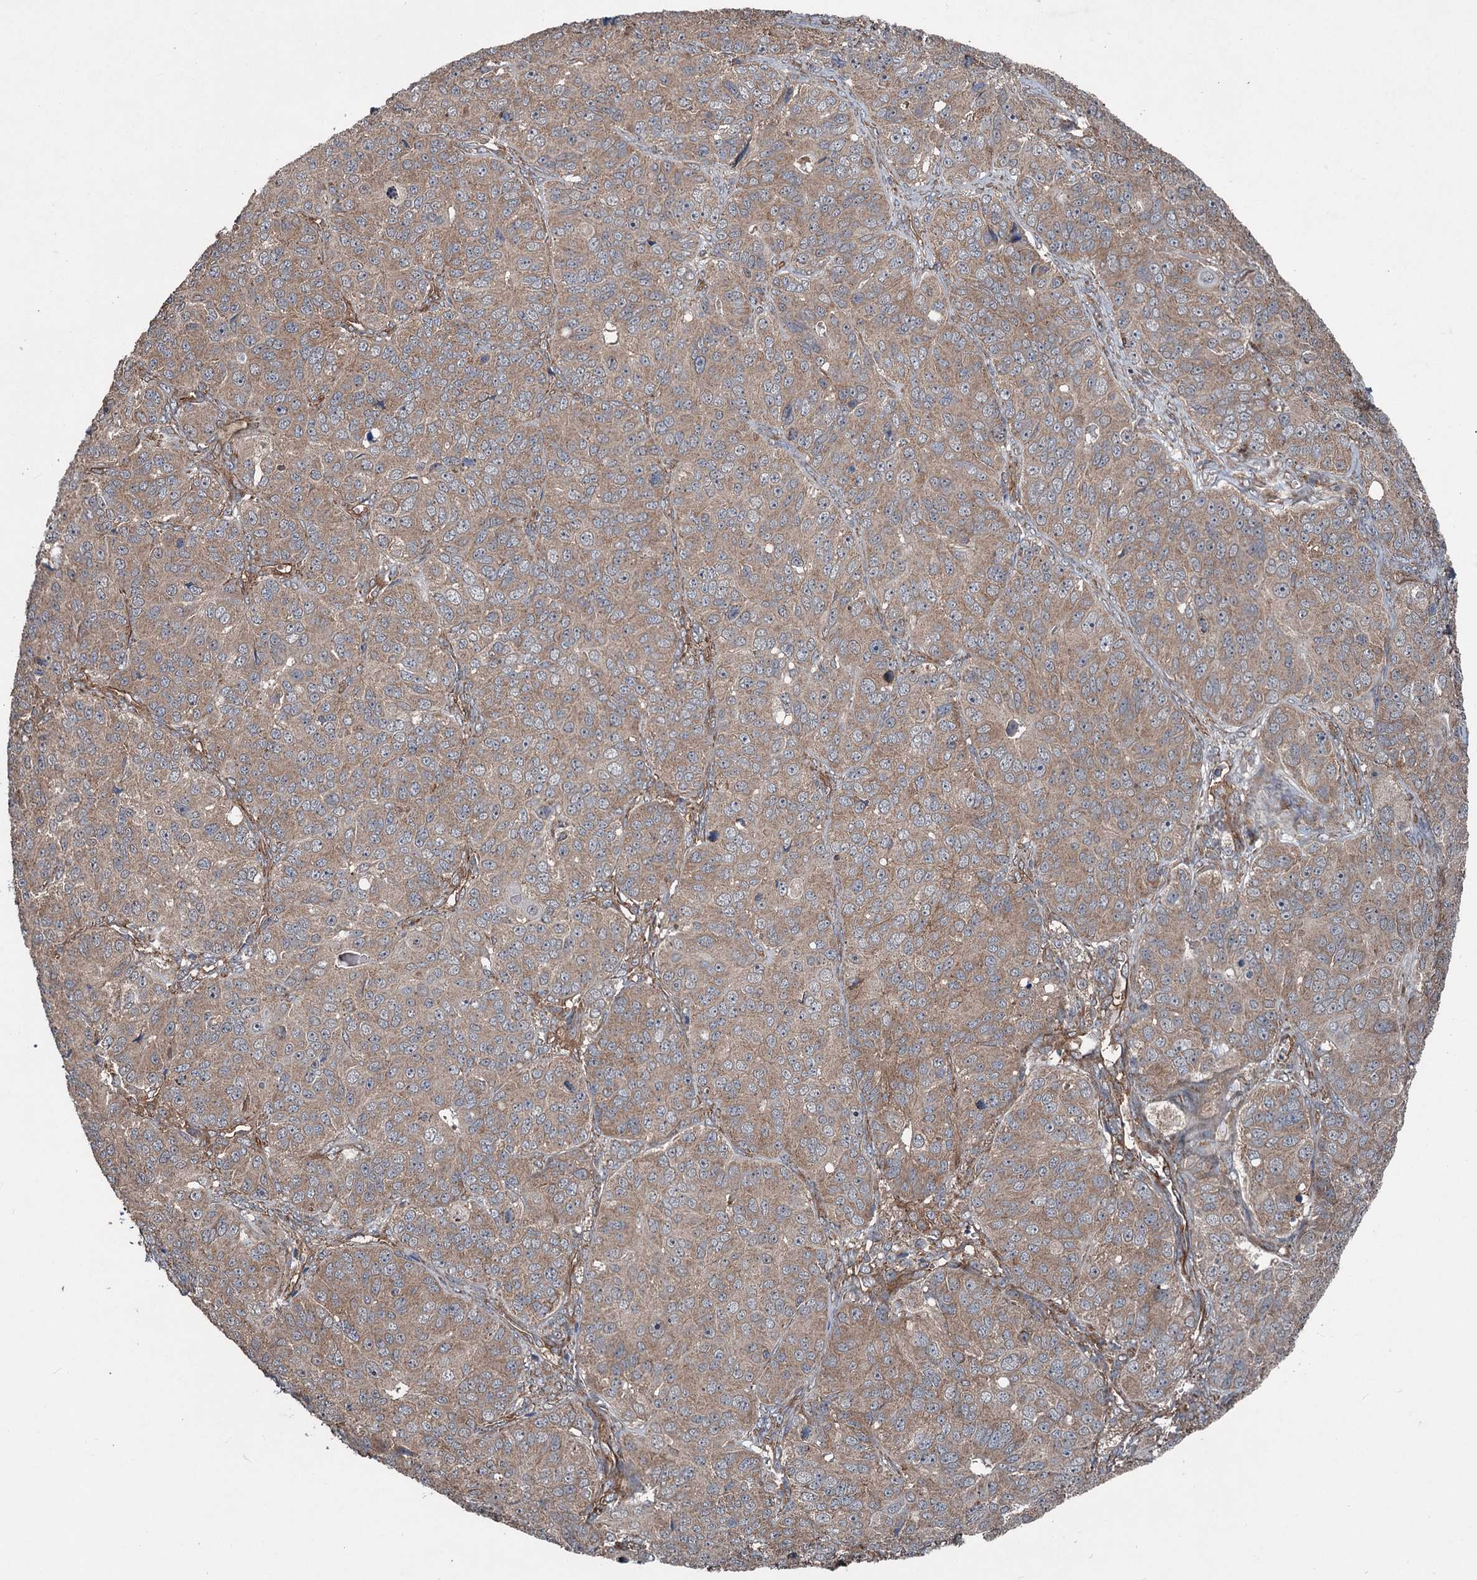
{"staining": {"intensity": "weak", "quantity": ">75%", "location": "cytoplasmic/membranous"}, "tissue": "ovarian cancer", "cell_type": "Tumor cells", "image_type": "cancer", "snomed": [{"axis": "morphology", "description": "Carcinoma, endometroid"}, {"axis": "topography", "description": "Ovary"}], "caption": "Immunohistochemical staining of ovarian endometroid carcinoma reveals weak cytoplasmic/membranous protein expression in approximately >75% of tumor cells.", "gene": "RNF214", "patient": {"sex": "female", "age": 51}}